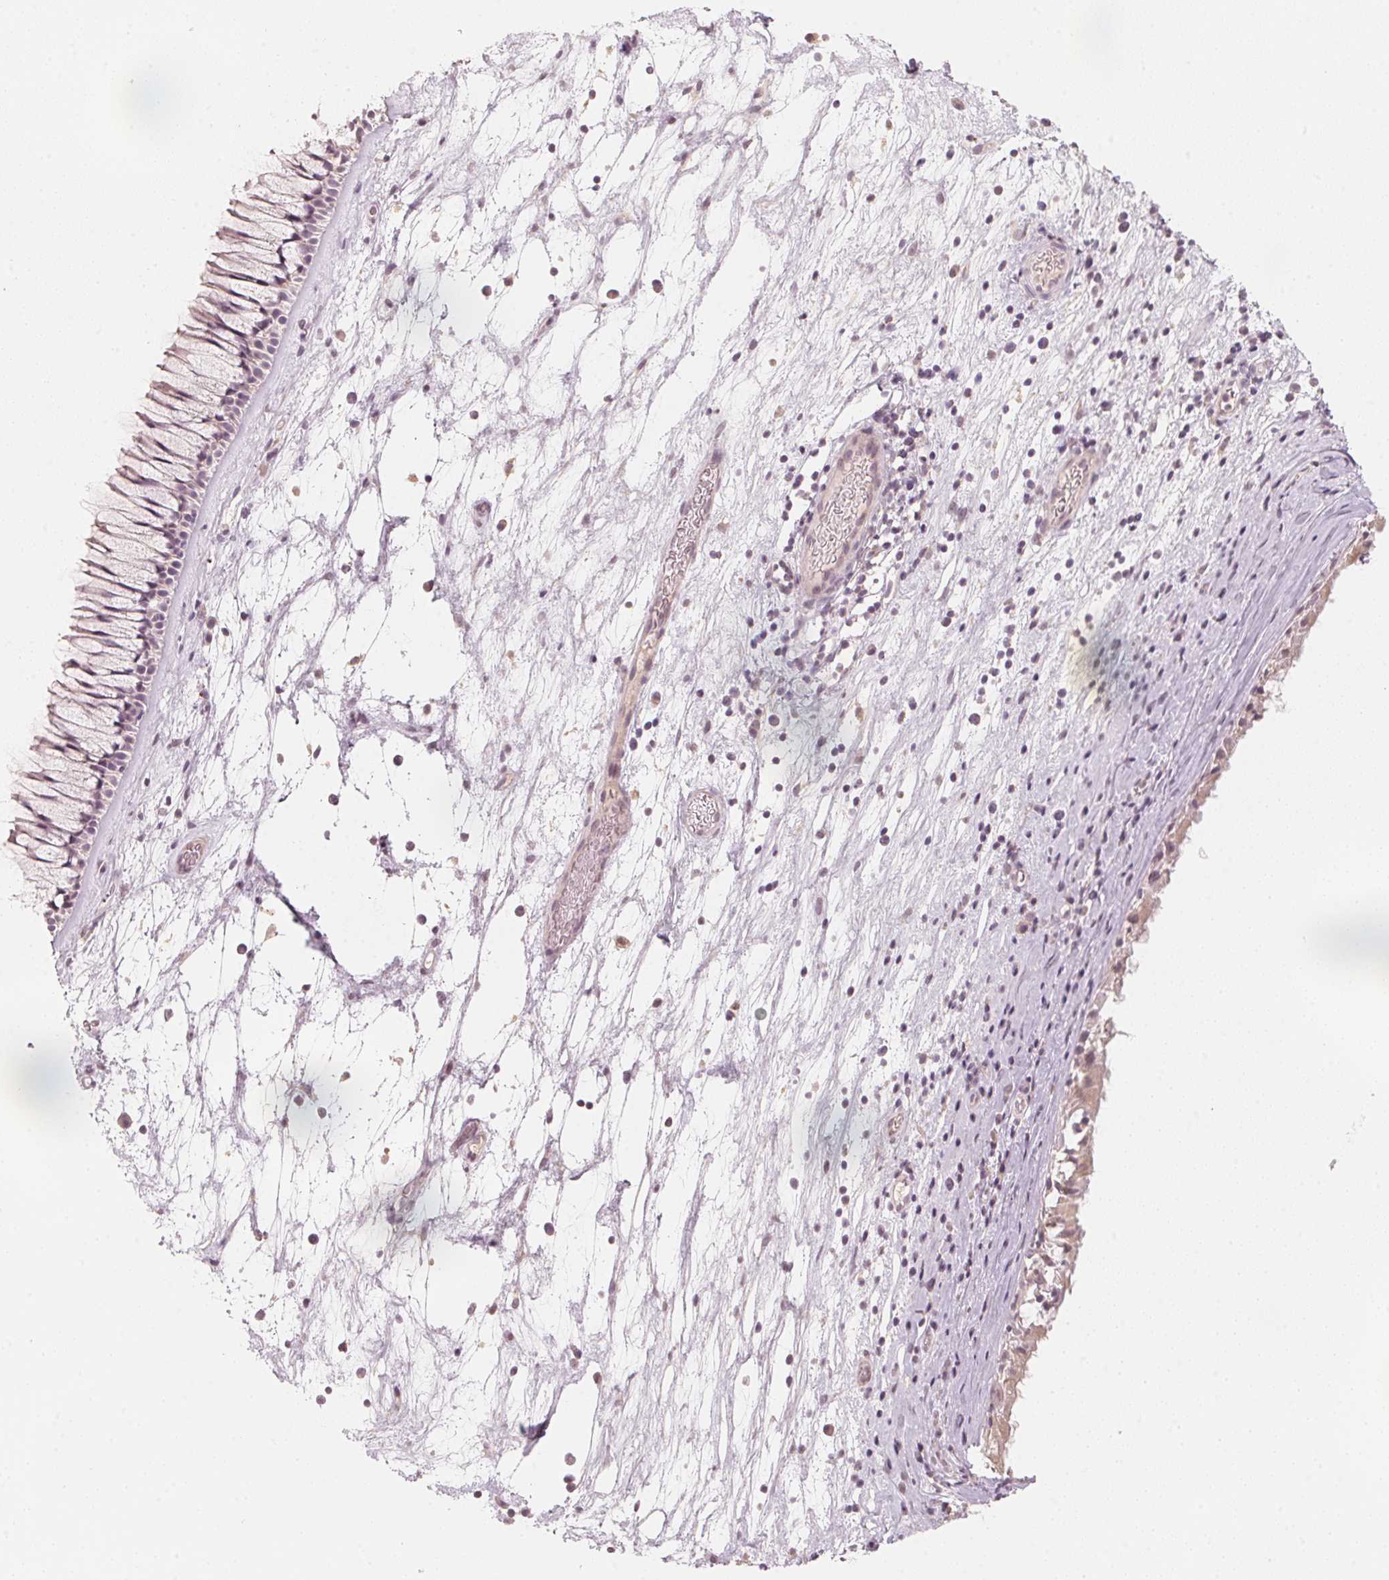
{"staining": {"intensity": "negative", "quantity": "none", "location": "none"}, "tissue": "nasopharynx", "cell_type": "Respiratory epithelial cells", "image_type": "normal", "snomed": [{"axis": "morphology", "description": "Normal tissue, NOS"}, {"axis": "topography", "description": "Nasopharynx"}], "caption": "Nasopharynx stained for a protein using immunohistochemistry (IHC) exhibits no positivity respiratory epithelial cells.", "gene": "ANKRD31", "patient": {"sex": "male", "age": 74}}